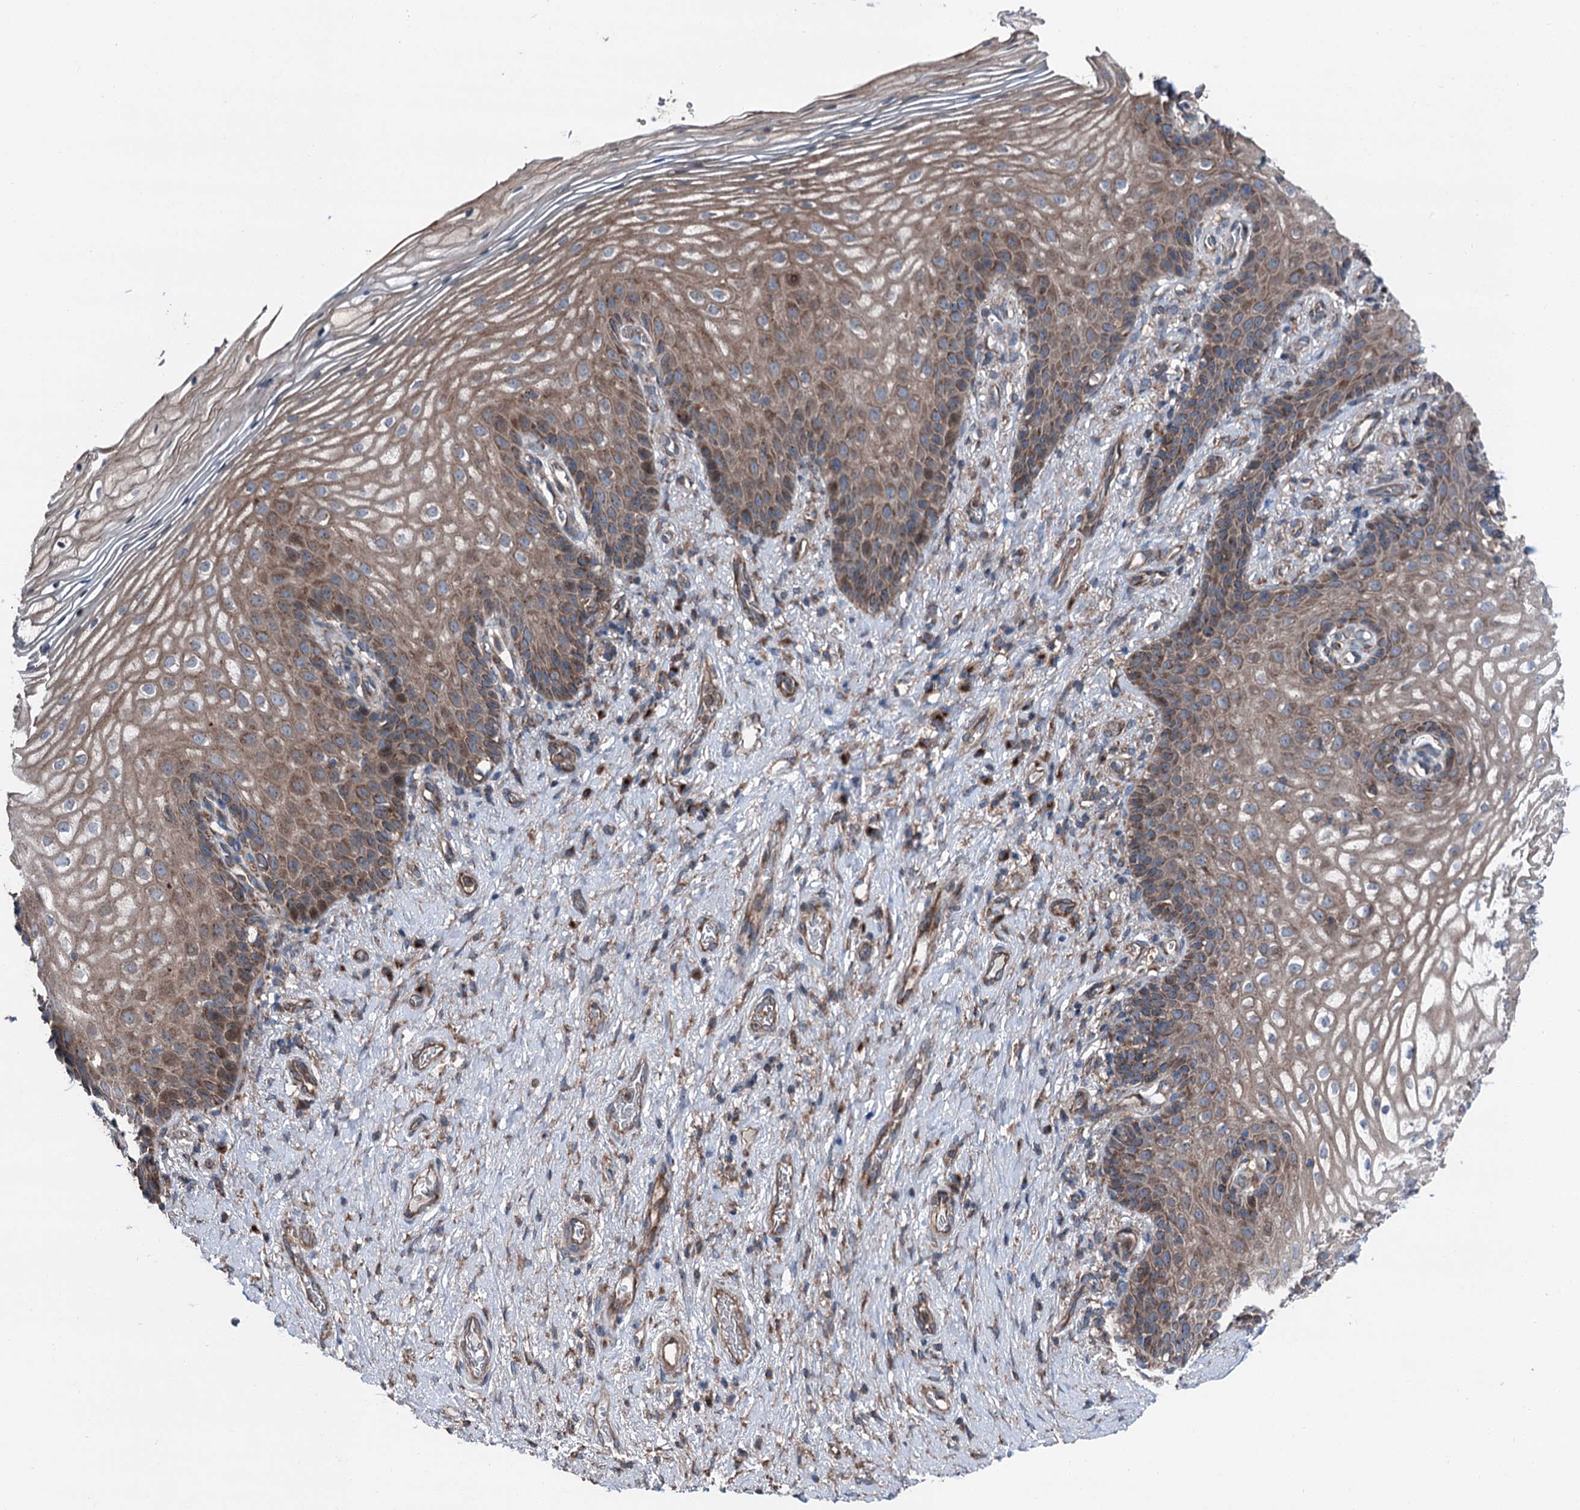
{"staining": {"intensity": "moderate", "quantity": ">75%", "location": "cytoplasmic/membranous"}, "tissue": "vagina", "cell_type": "Squamous epithelial cells", "image_type": "normal", "snomed": [{"axis": "morphology", "description": "Normal tissue, NOS"}, {"axis": "topography", "description": "Vagina"}], "caption": "A high-resolution image shows IHC staining of unremarkable vagina, which reveals moderate cytoplasmic/membranous positivity in about >75% of squamous epithelial cells. The staining was performed using DAB (3,3'-diaminobenzidine) to visualize the protein expression in brown, while the nuclei were stained in blue with hematoxylin (Magnification: 20x).", "gene": "RUFY1", "patient": {"sex": "female", "age": 60}}